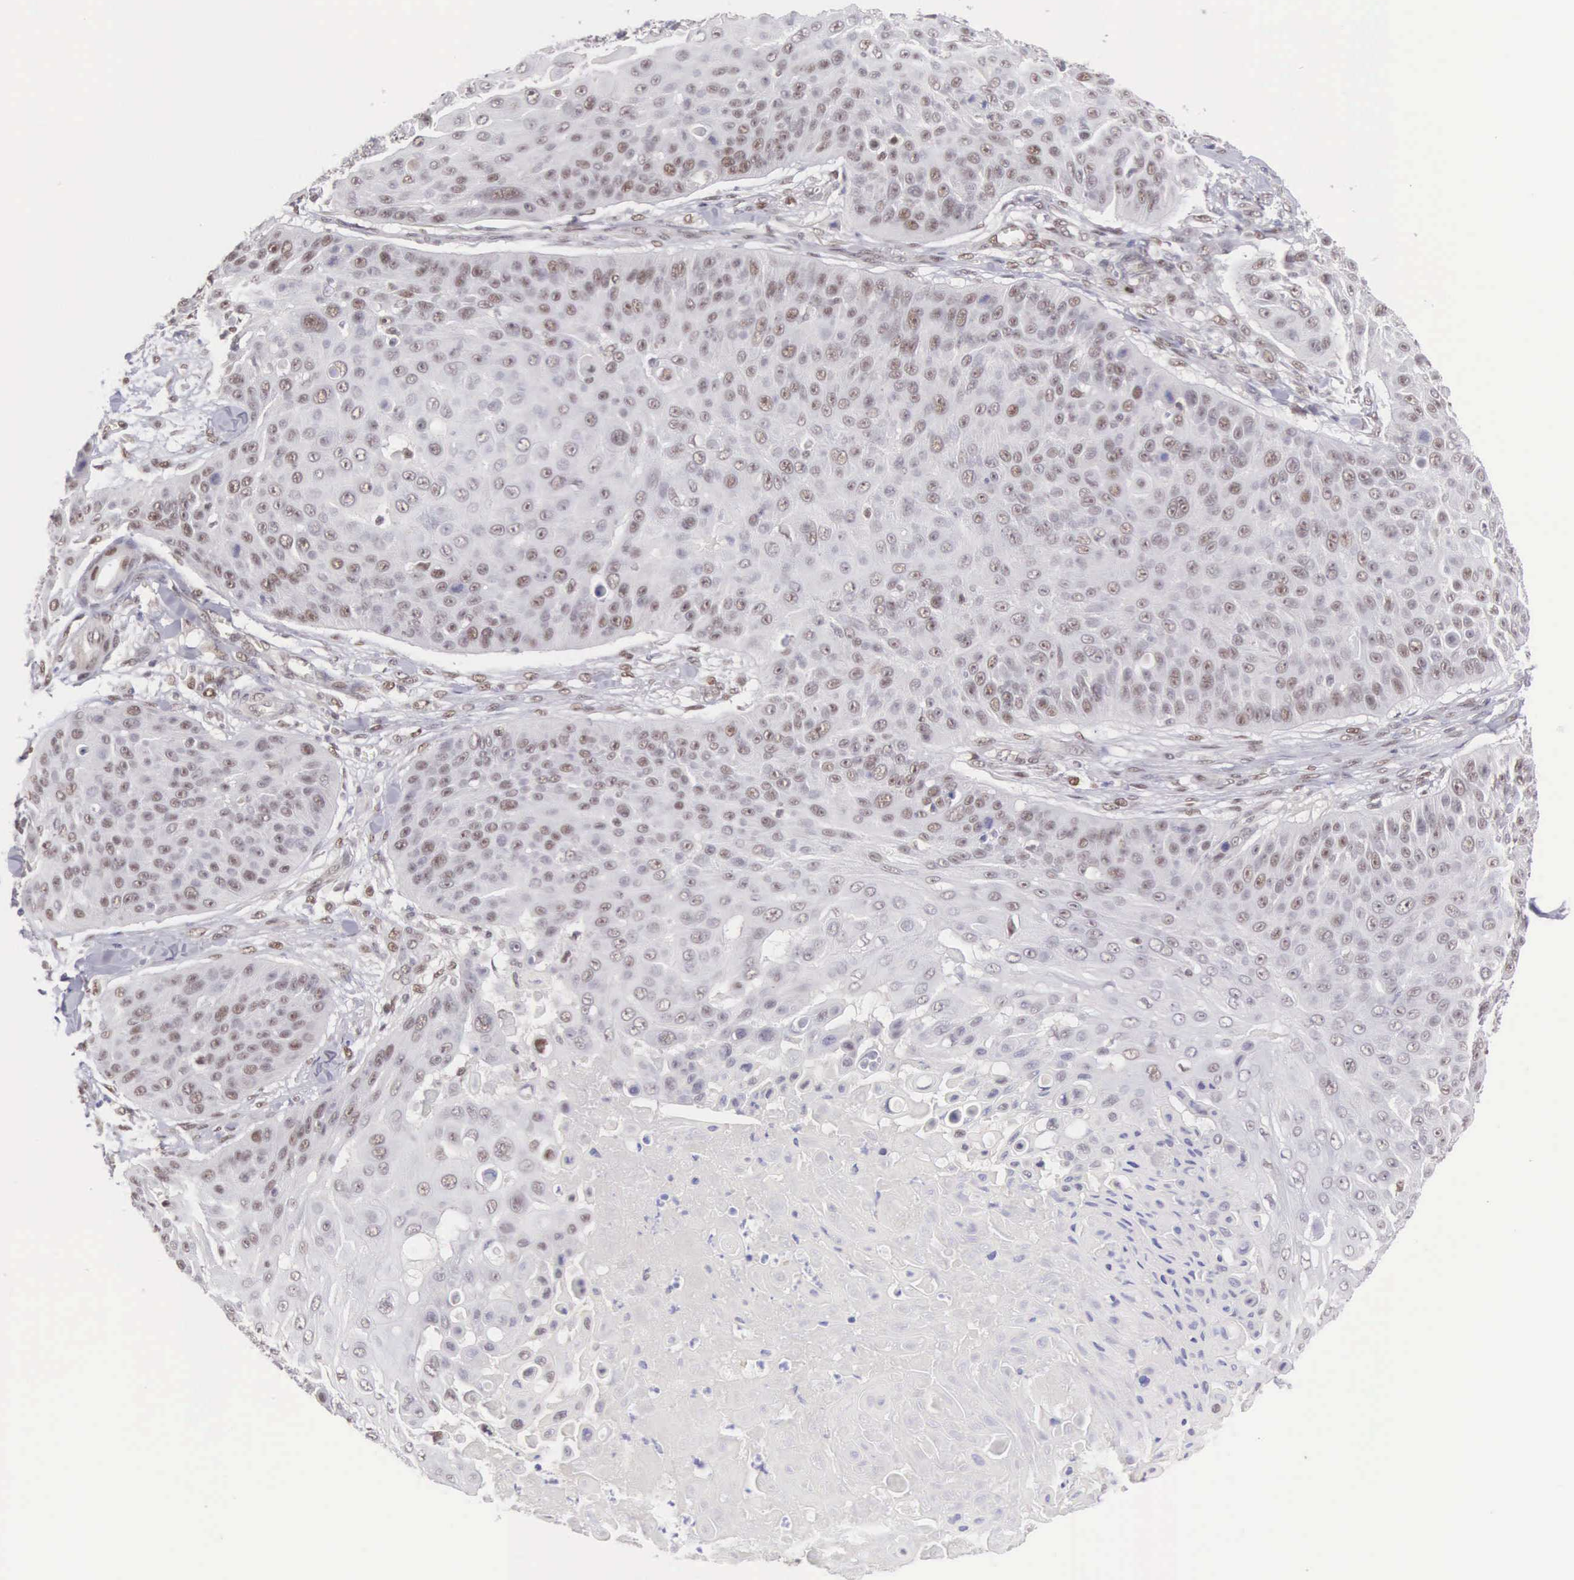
{"staining": {"intensity": "weak", "quantity": "25%-75%", "location": "nuclear"}, "tissue": "skin cancer", "cell_type": "Tumor cells", "image_type": "cancer", "snomed": [{"axis": "morphology", "description": "Squamous cell carcinoma, NOS"}, {"axis": "topography", "description": "Skin"}], "caption": "This is a micrograph of IHC staining of skin squamous cell carcinoma, which shows weak positivity in the nuclear of tumor cells.", "gene": "CCDC117", "patient": {"sex": "male", "age": 82}}